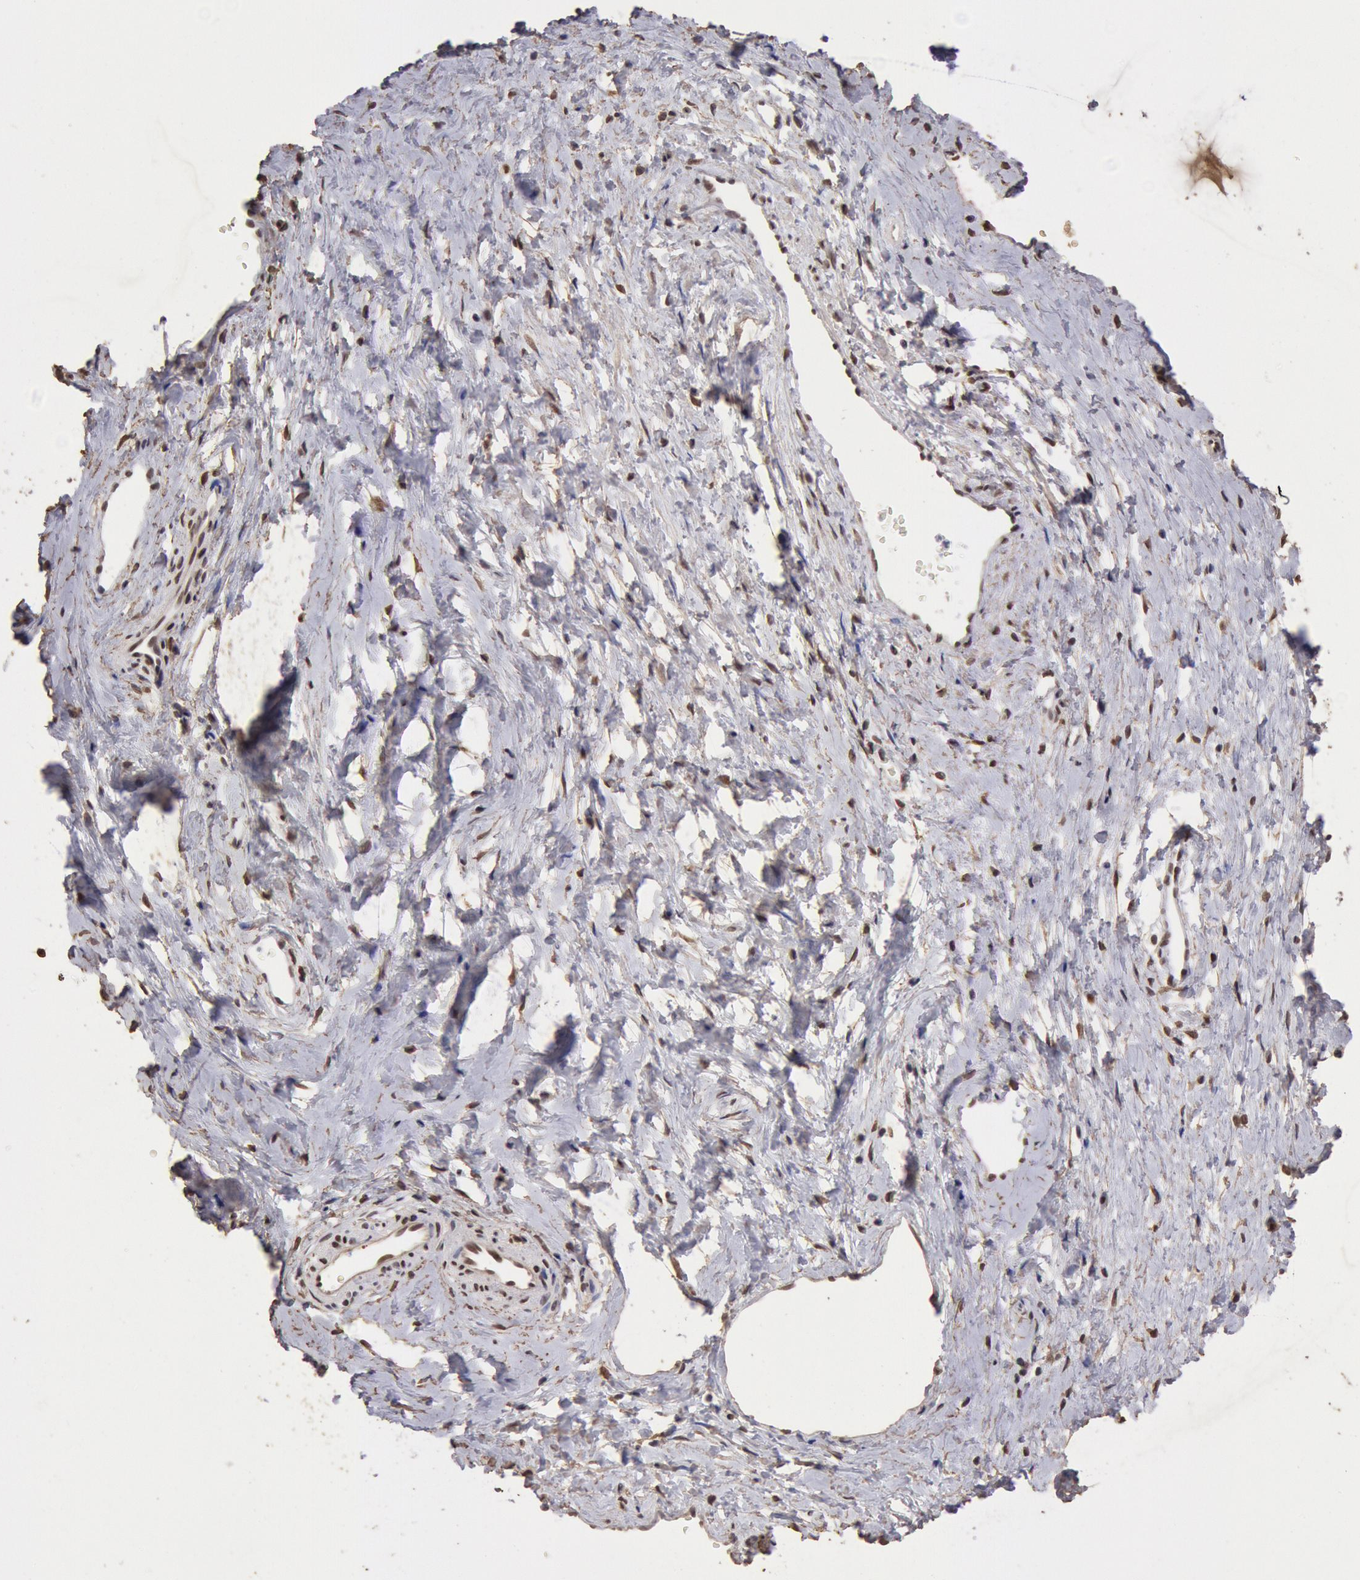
{"staining": {"intensity": "strong", "quantity": ">75%", "location": "nuclear"}, "tissue": "cervix", "cell_type": "Glandular cells", "image_type": "normal", "snomed": [{"axis": "morphology", "description": "Normal tissue, NOS"}, {"axis": "topography", "description": "Cervix"}], "caption": "Brown immunohistochemical staining in unremarkable cervix exhibits strong nuclear expression in approximately >75% of glandular cells.", "gene": "CDKN2B", "patient": {"sex": "female", "age": 40}}